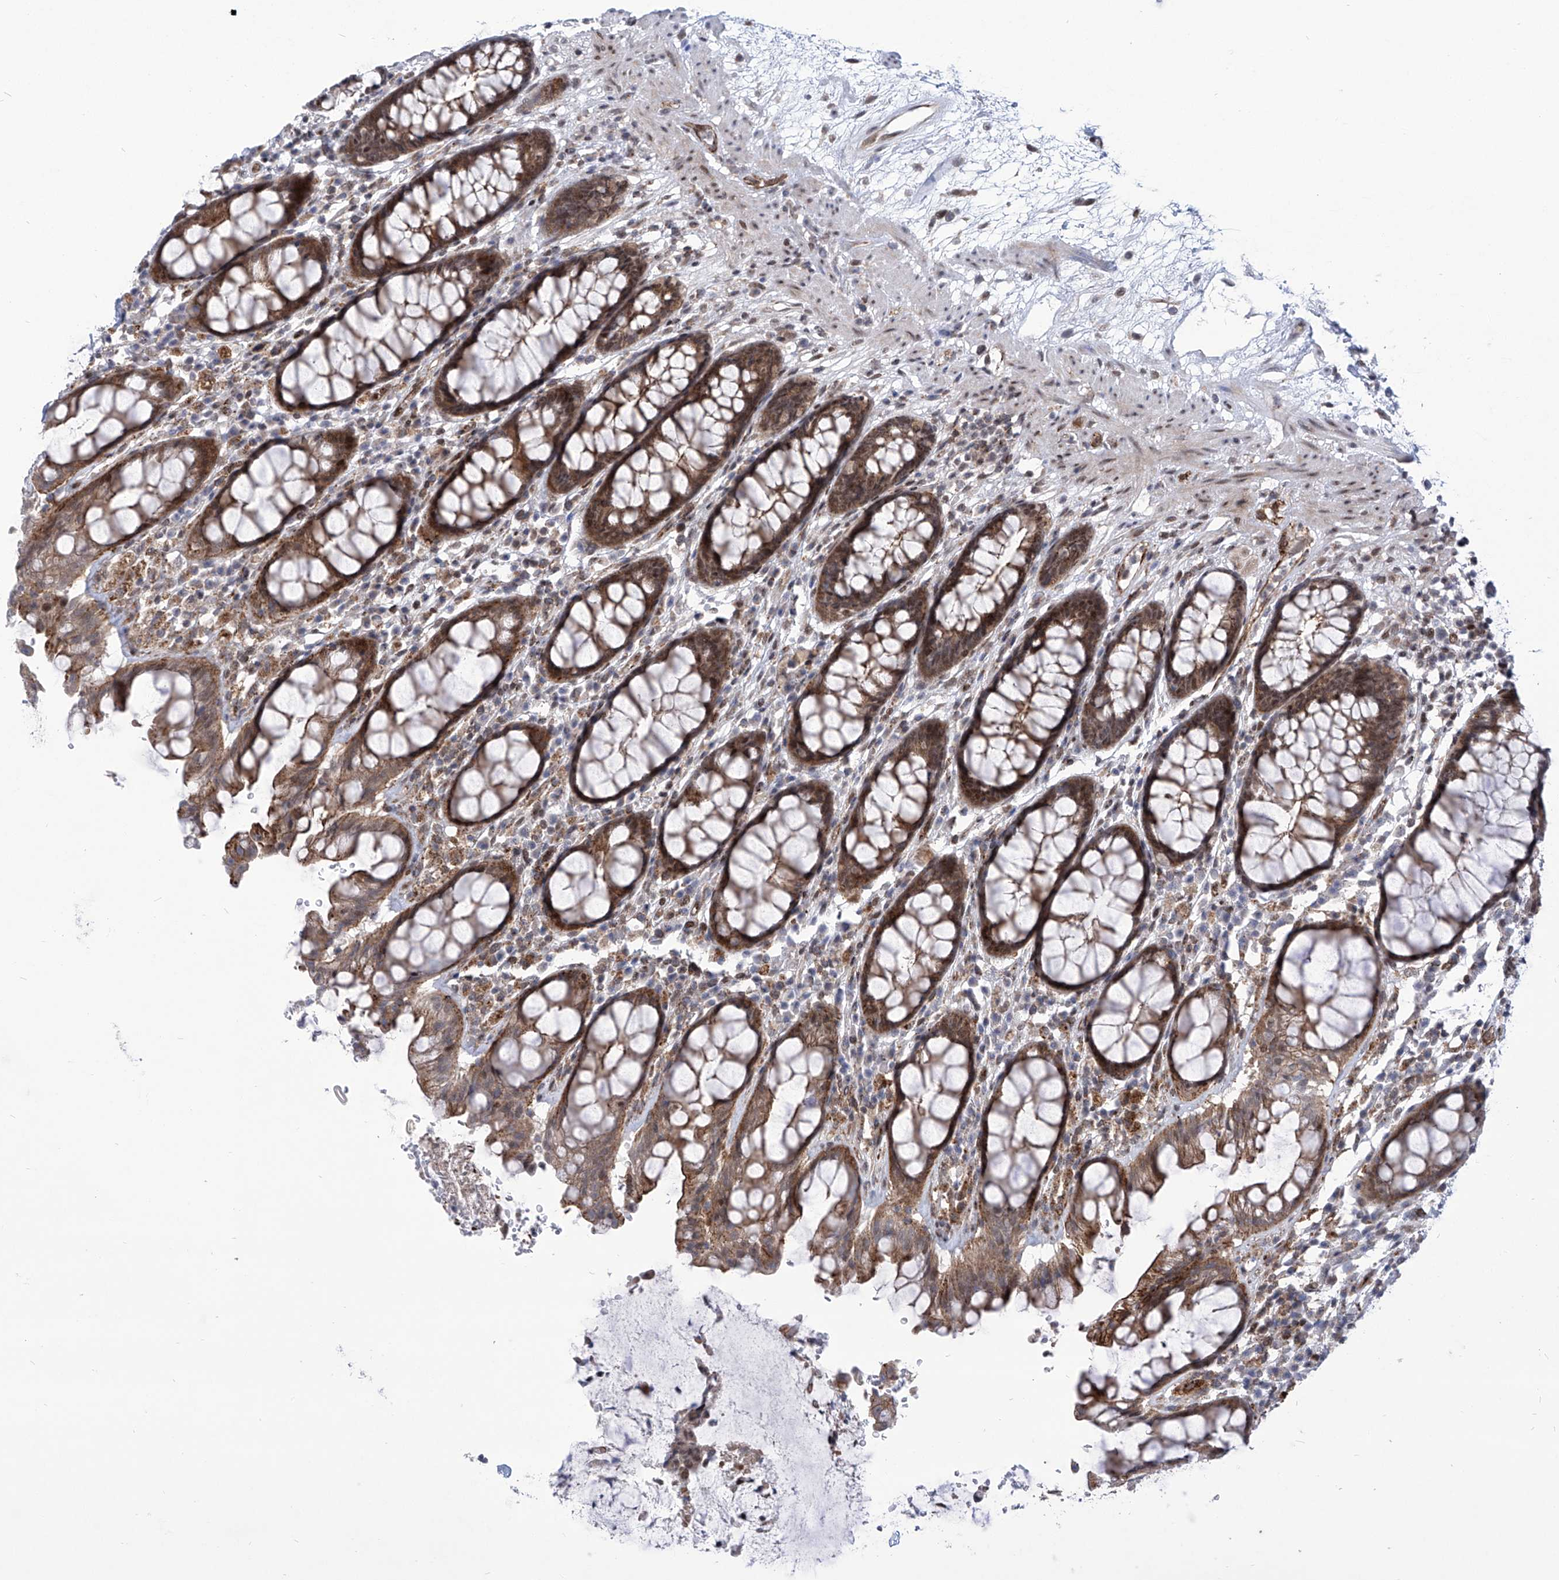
{"staining": {"intensity": "moderate", "quantity": ">75%", "location": "cytoplasmic/membranous,nuclear"}, "tissue": "rectum", "cell_type": "Glandular cells", "image_type": "normal", "snomed": [{"axis": "morphology", "description": "Normal tissue, NOS"}, {"axis": "topography", "description": "Rectum"}], "caption": "An IHC photomicrograph of normal tissue is shown. Protein staining in brown shows moderate cytoplasmic/membranous,nuclear positivity in rectum within glandular cells.", "gene": "CEP290", "patient": {"sex": "male", "age": 64}}